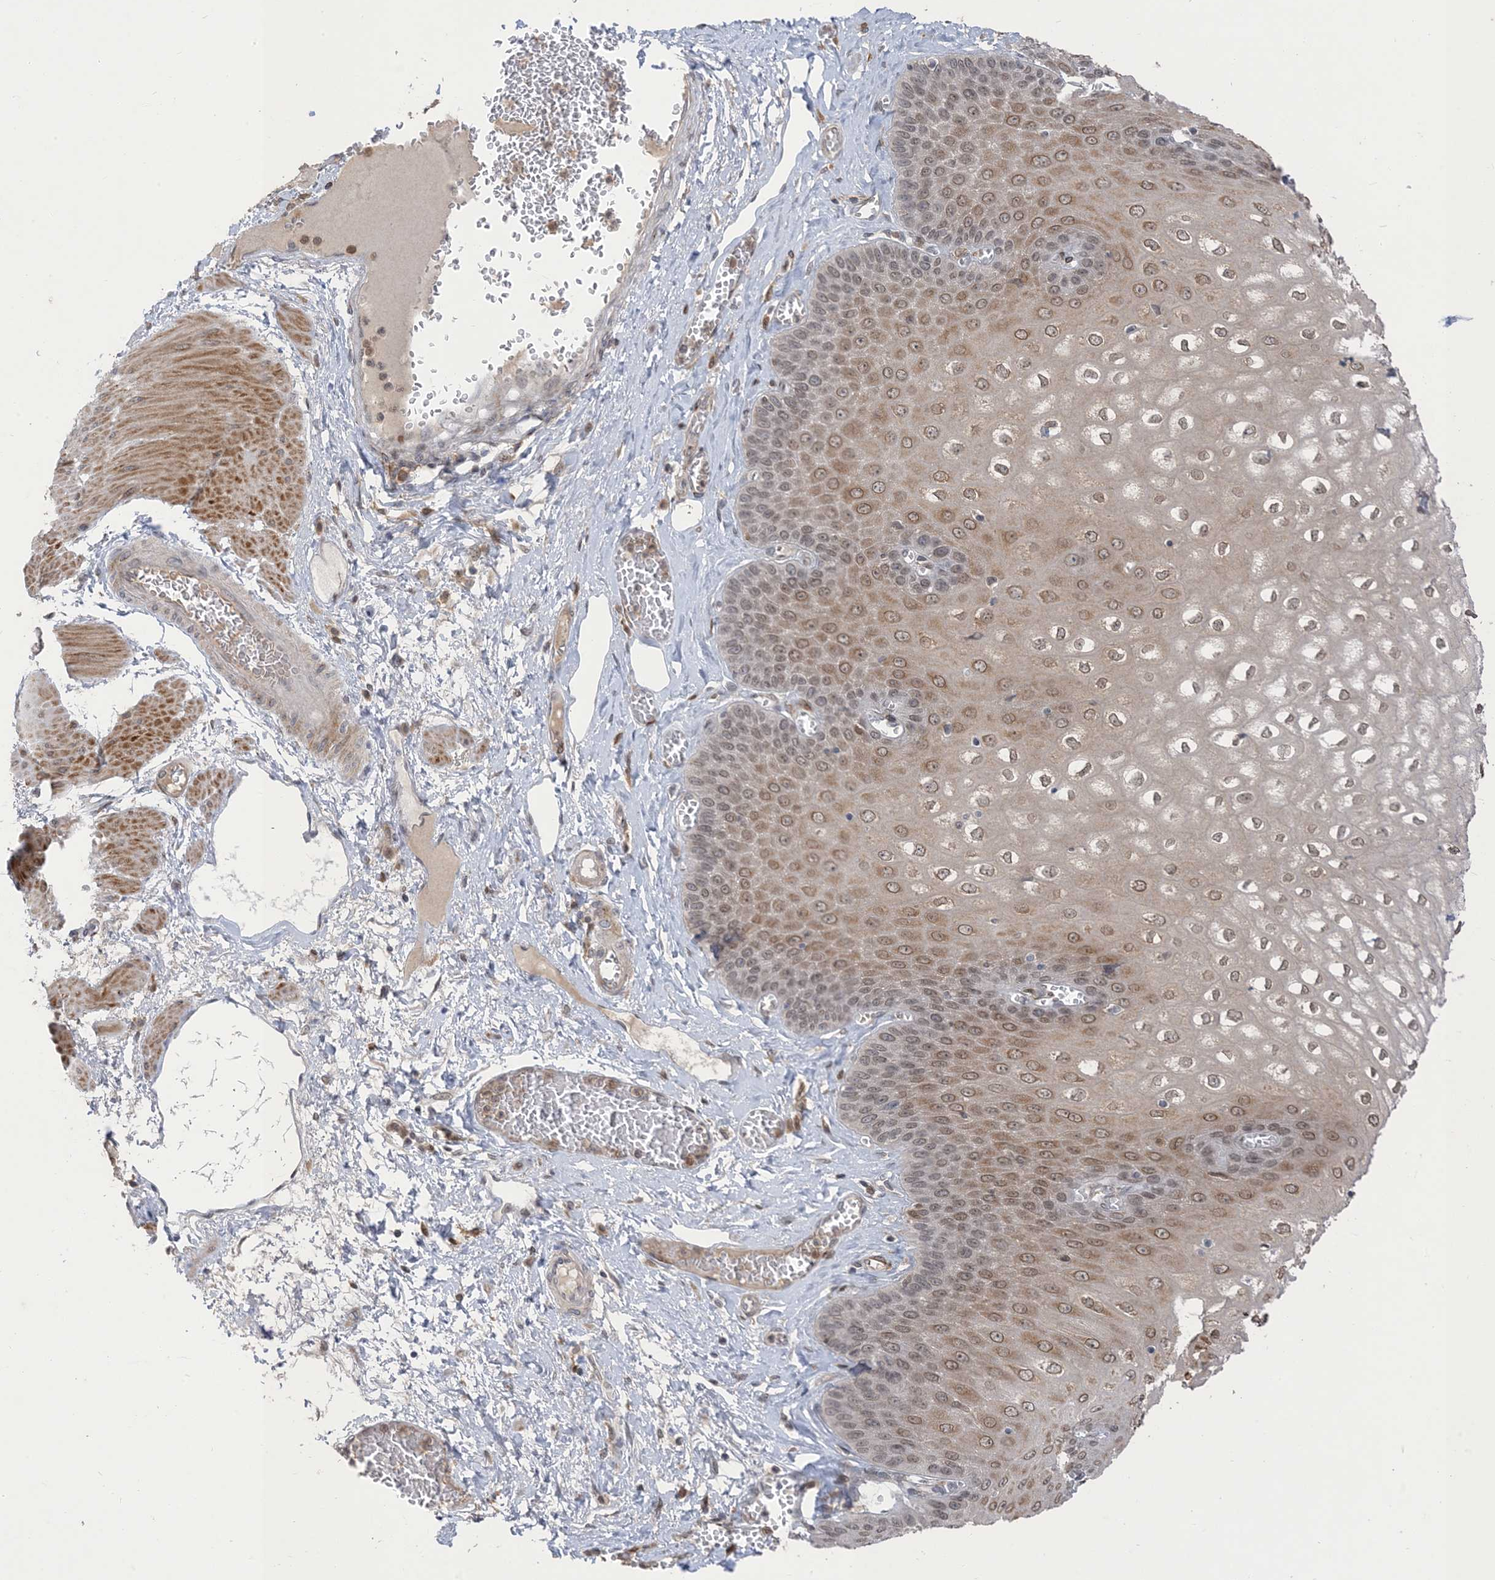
{"staining": {"intensity": "moderate", "quantity": ">75%", "location": "cytoplasmic/membranous,nuclear"}, "tissue": "esophagus", "cell_type": "Squamous epithelial cells", "image_type": "normal", "snomed": [{"axis": "morphology", "description": "Normal tissue, NOS"}, {"axis": "topography", "description": "Esophagus"}], "caption": "Human esophagus stained with a protein marker shows moderate staining in squamous epithelial cells.", "gene": "NAGK", "patient": {"sex": "male", "age": 60}}